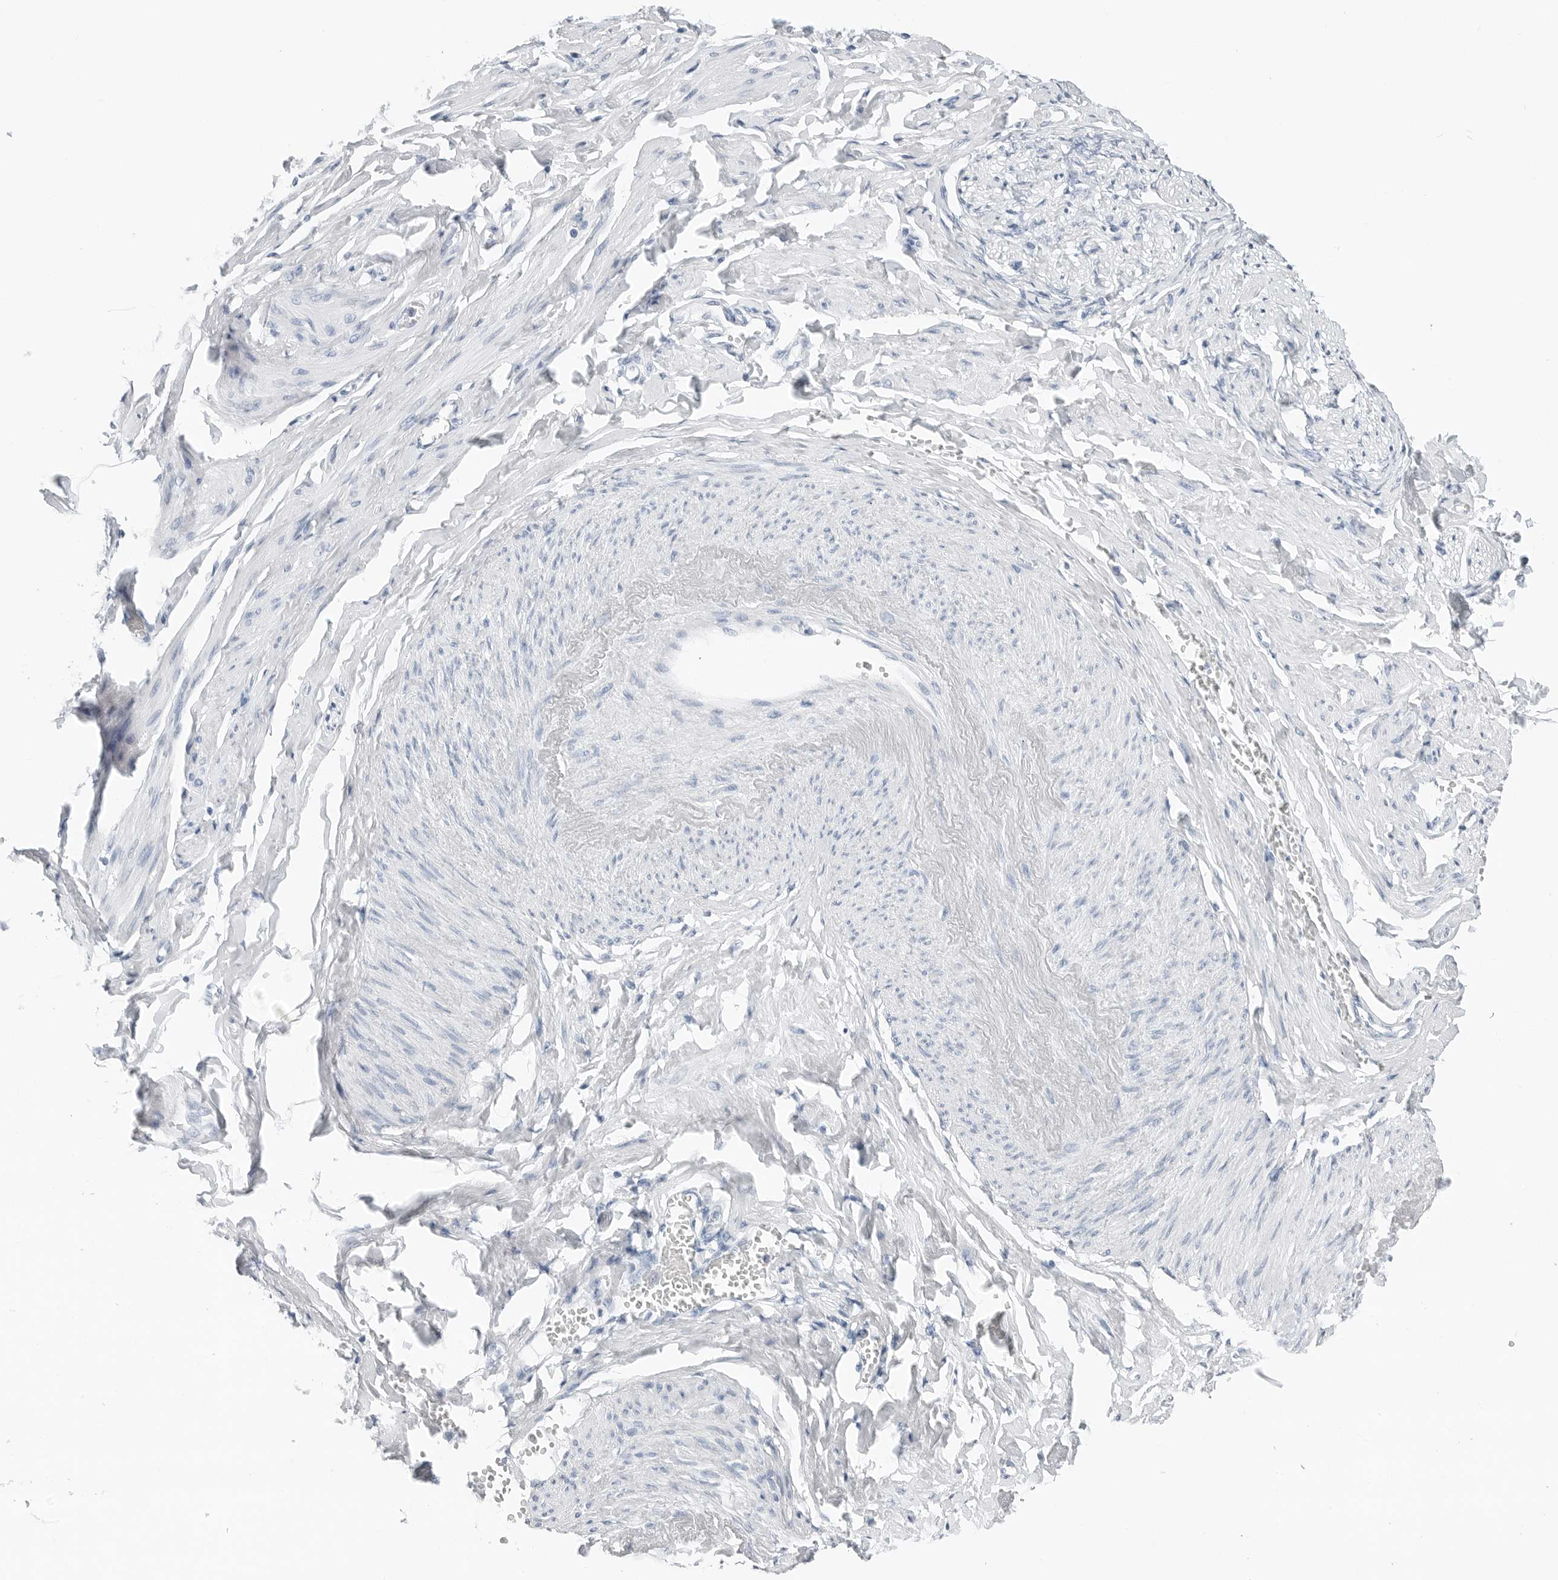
{"staining": {"intensity": "negative", "quantity": "none", "location": "none"}, "tissue": "adipose tissue", "cell_type": "Adipocytes", "image_type": "normal", "snomed": [{"axis": "morphology", "description": "Normal tissue, NOS"}, {"axis": "topography", "description": "Vascular tissue"}, {"axis": "topography", "description": "Fallopian tube"}, {"axis": "topography", "description": "Ovary"}], "caption": "Immunohistochemical staining of normal human adipose tissue reveals no significant expression in adipocytes.", "gene": "SLPI", "patient": {"sex": "female", "age": 67}}